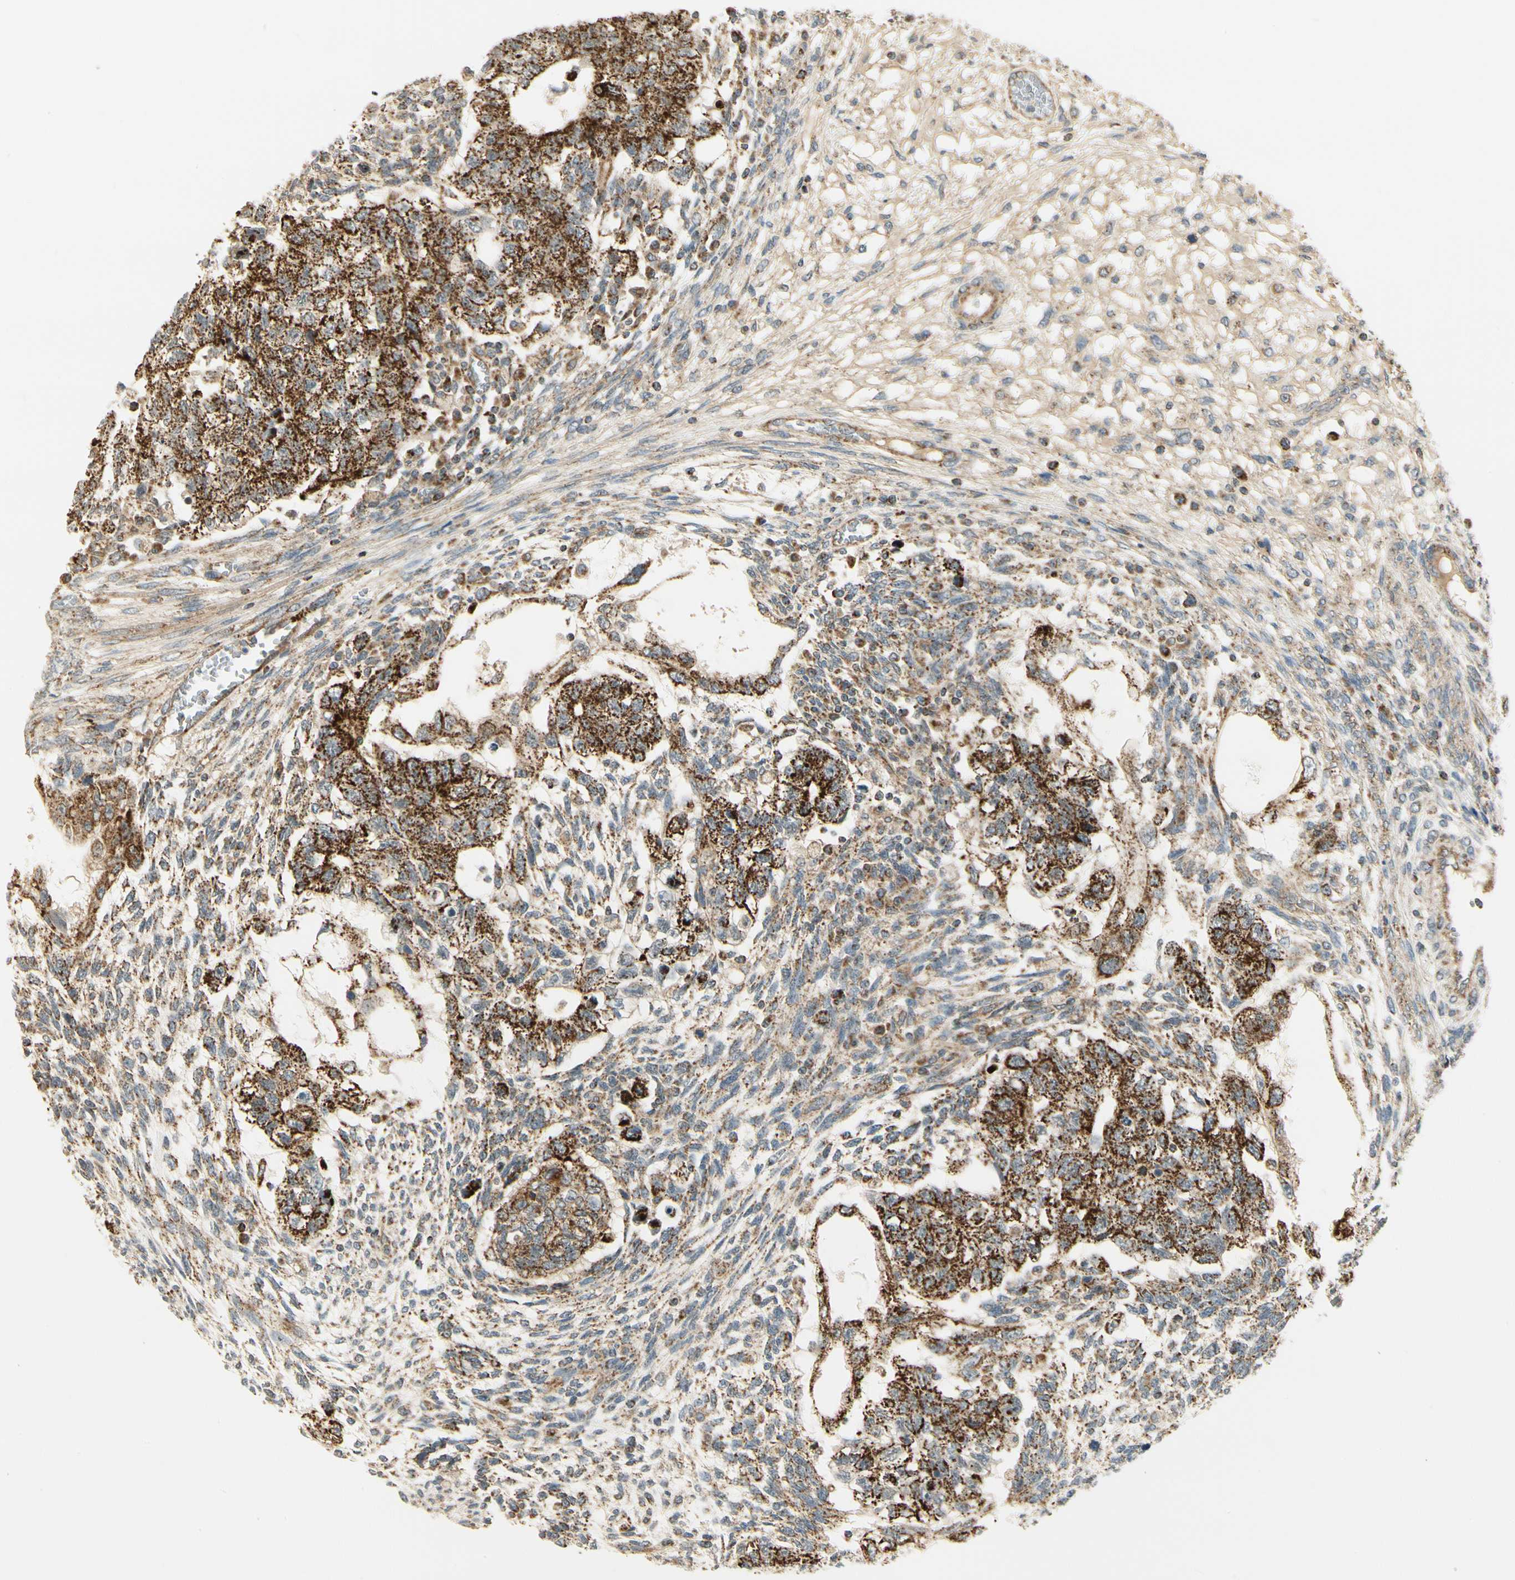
{"staining": {"intensity": "strong", "quantity": ">75%", "location": "cytoplasmic/membranous"}, "tissue": "testis cancer", "cell_type": "Tumor cells", "image_type": "cancer", "snomed": [{"axis": "morphology", "description": "Normal tissue, NOS"}, {"axis": "morphology", "description": "Carcinoma, Embryonal, NOS"}, {"axis": "topography", "description": "Testis"}], "caption": "IHC staining of testis embryonal carcinoma, which displays high levels of strong cytoplasmic/membranous positivity in approximately >75% of tumor cells indicating strong cytoplasmic/membranous protein staining. The staining was performed using DAB (3,3'-diaminobenzidine) (brown) for protein detection and nuclei were counterstained in hematoxylin (blue).", "gene": "EPHB3", "patient": {"sex": "male", "age": 36}}